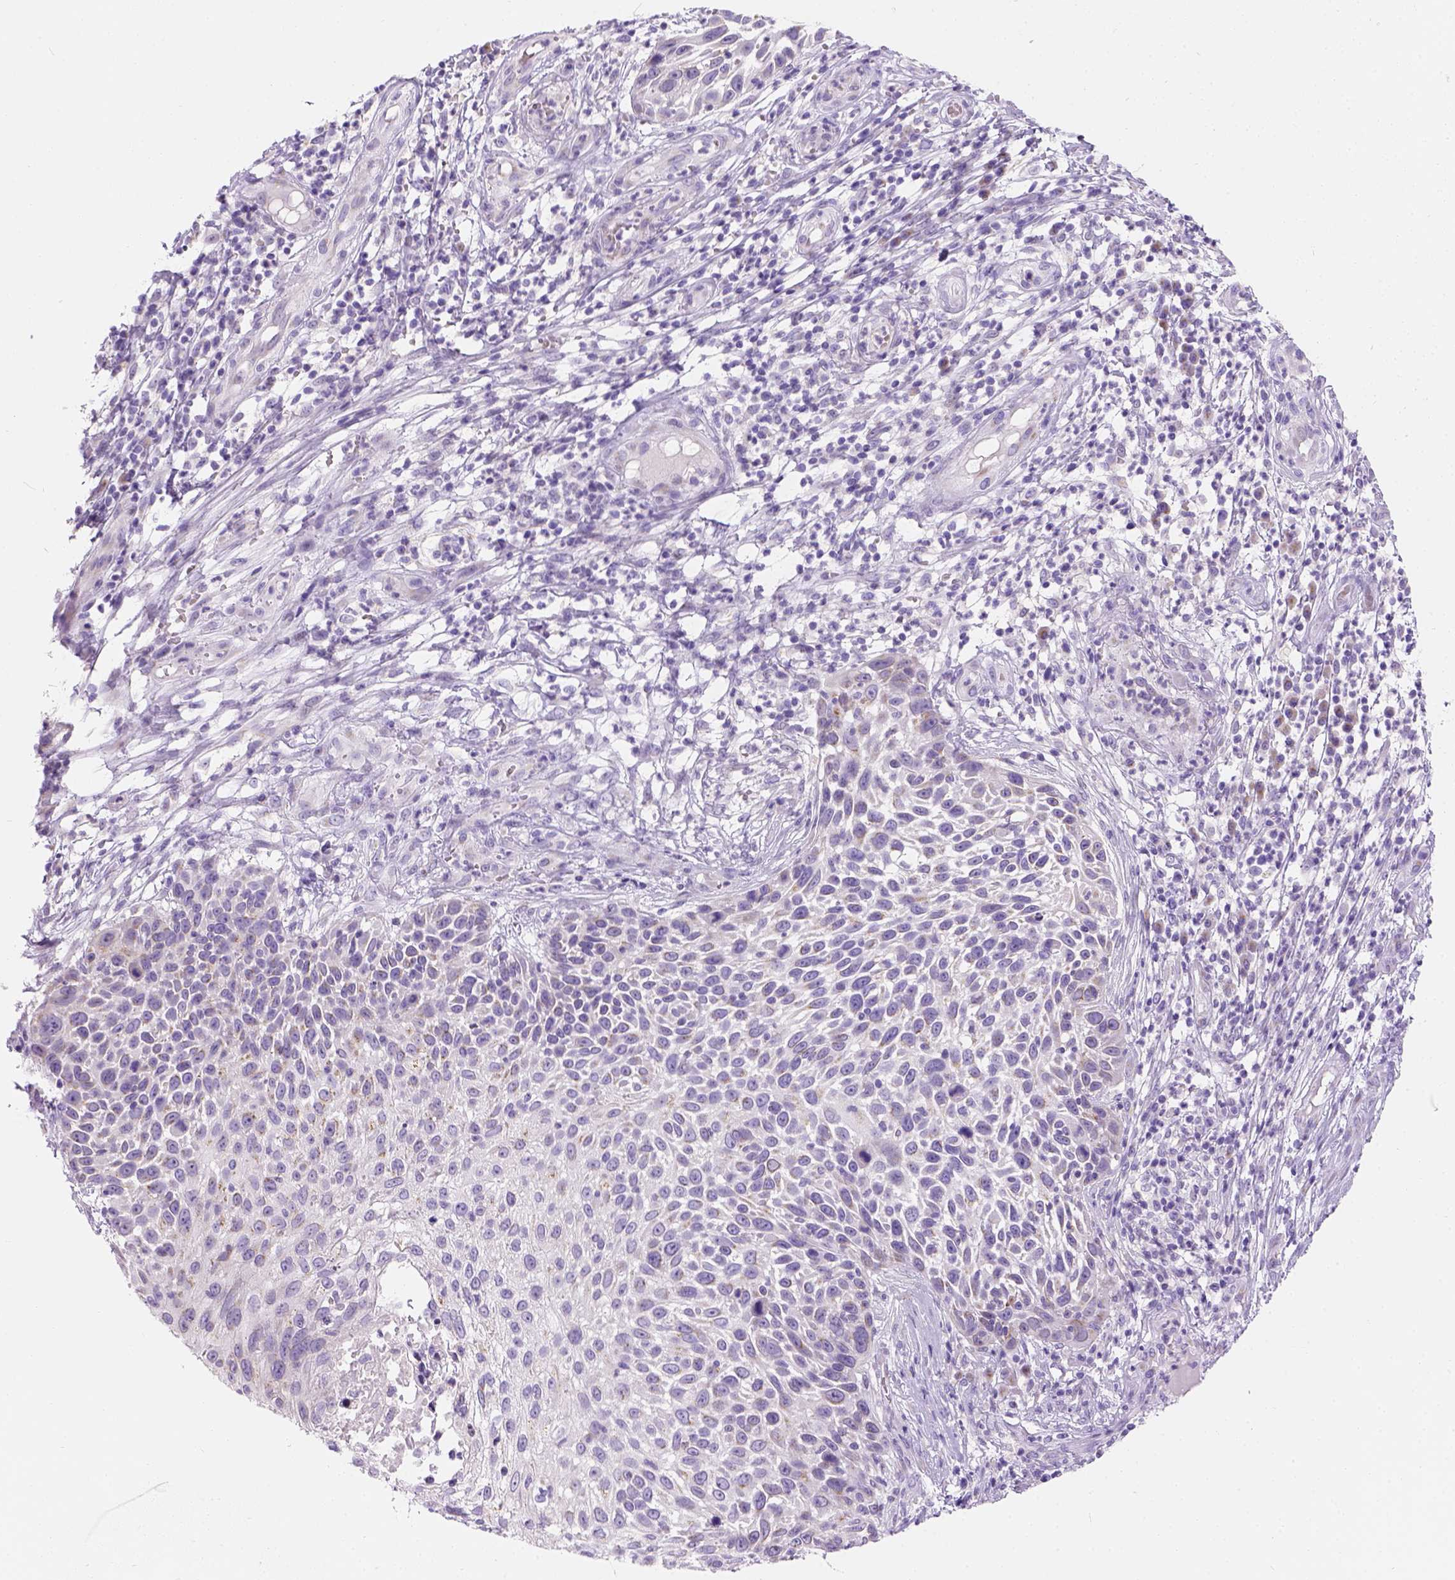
{"staining": {"intensity": "weak", "quantity": "25%-75%", "location": "cytoplasmic/membranous"}, "tissue": "skin cancer", "cell_type": "Tumor cells", "image_type": "cancer", "snomed": [{"axis": "morphology", "description": "Squamous cell carcinoma, NOS"}, {"axis": "topography", "description": "Skin"}], "caption": "Immunohistochemical staining of human skin squamous cell carcinoma reveals low levels of weak cytoplasmic/membranous protein expression in approximately 25%-75% of tumor cells.", "gene": "PHF7", "patient": {"sex": "male", "age": 92}}